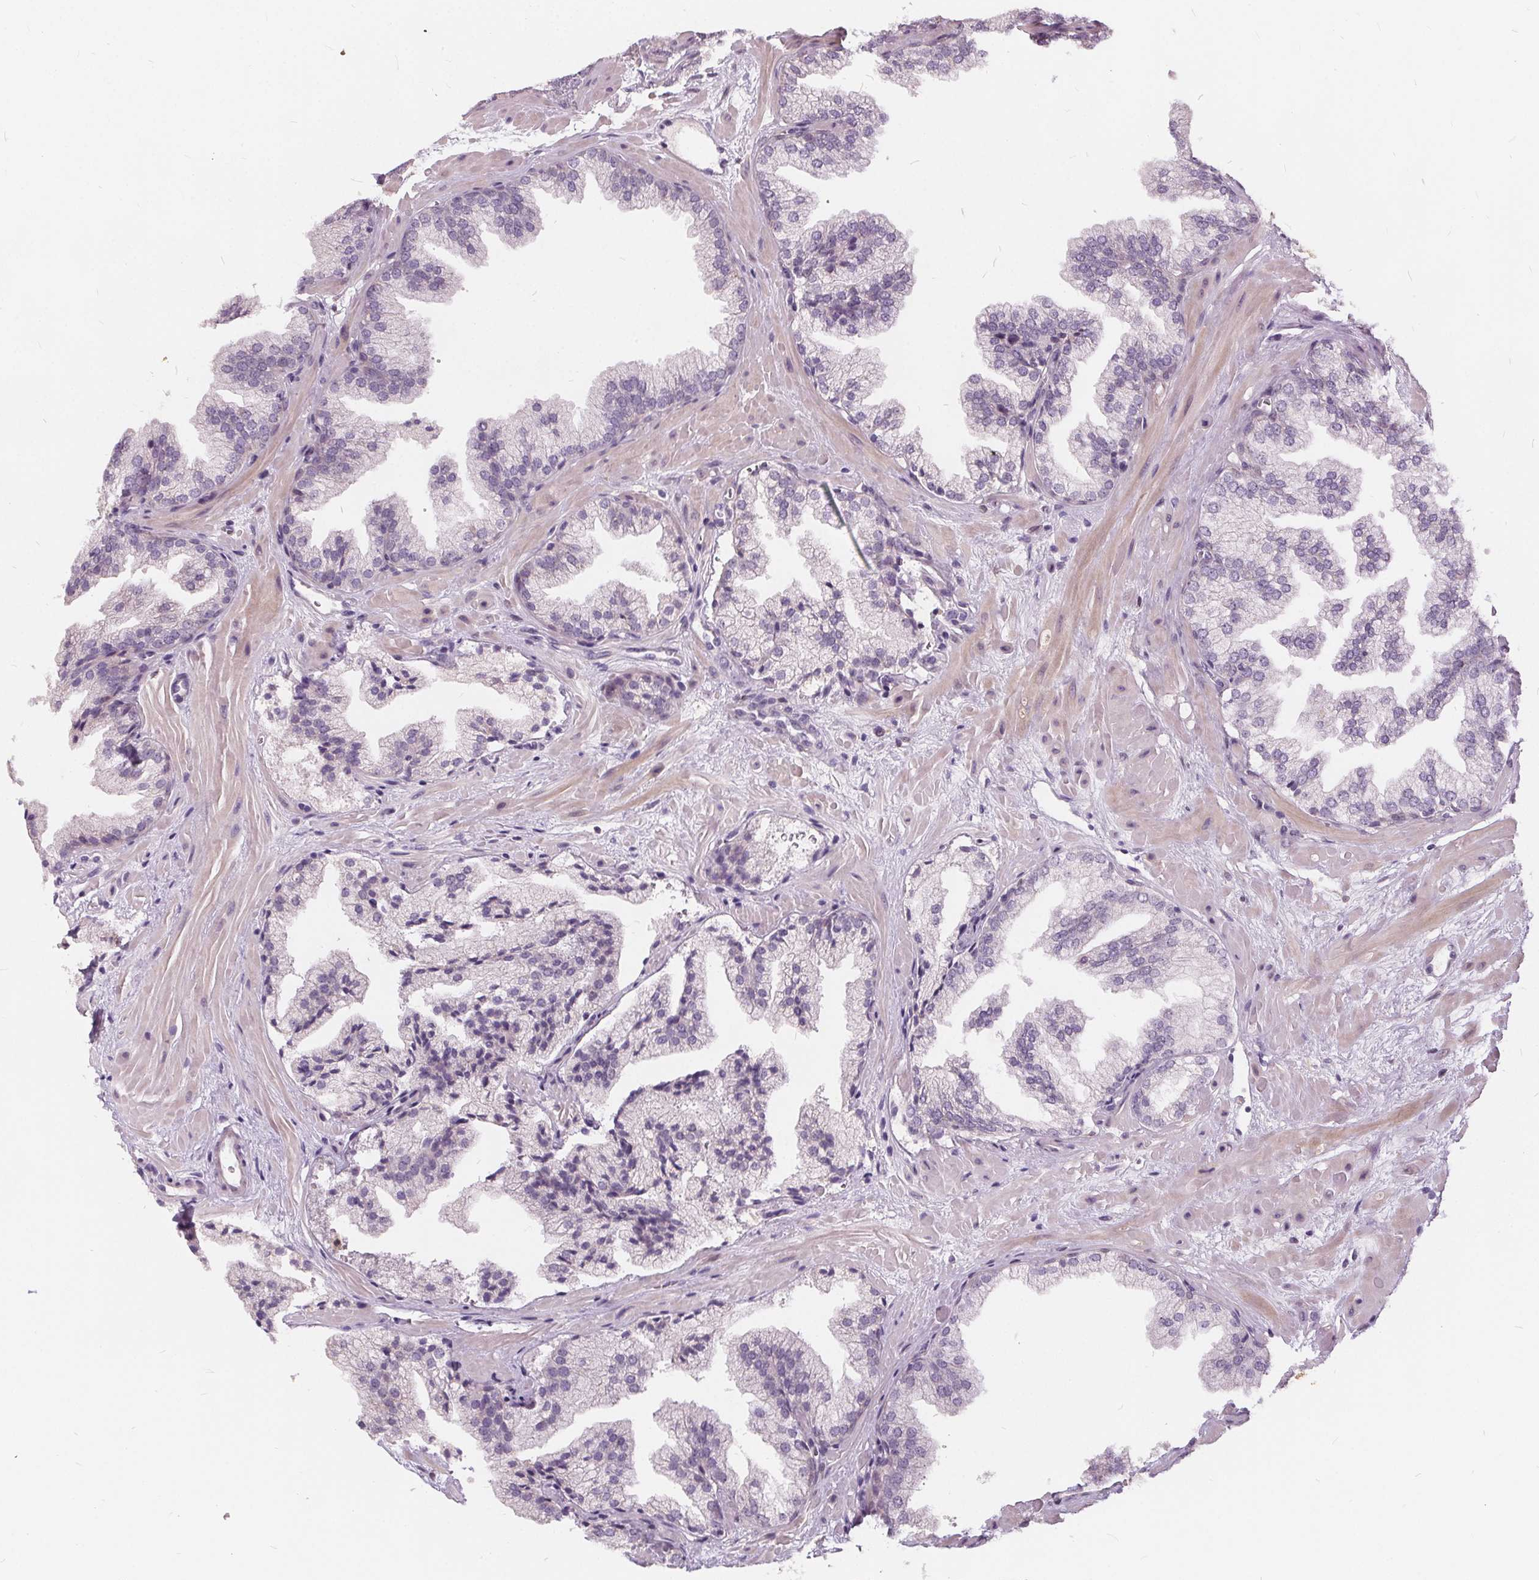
{"staining": {"intensity": "negative", "quantity": "none", "location": "none"}, "tissue": "prostate", "cell_type": "Glandular cells", "image_type": "normal", "snomed": [{"axis": "morphology", "description": "Normal tissue, NOS"}, {"axis": "topography", "description": "Prostate"}], "caption": "The immunohistochemistry histopathology image has no significant expression in glandular cells of prostate.", "gene": "HAAO", "patient": {"sex": "male", "age": 37}}